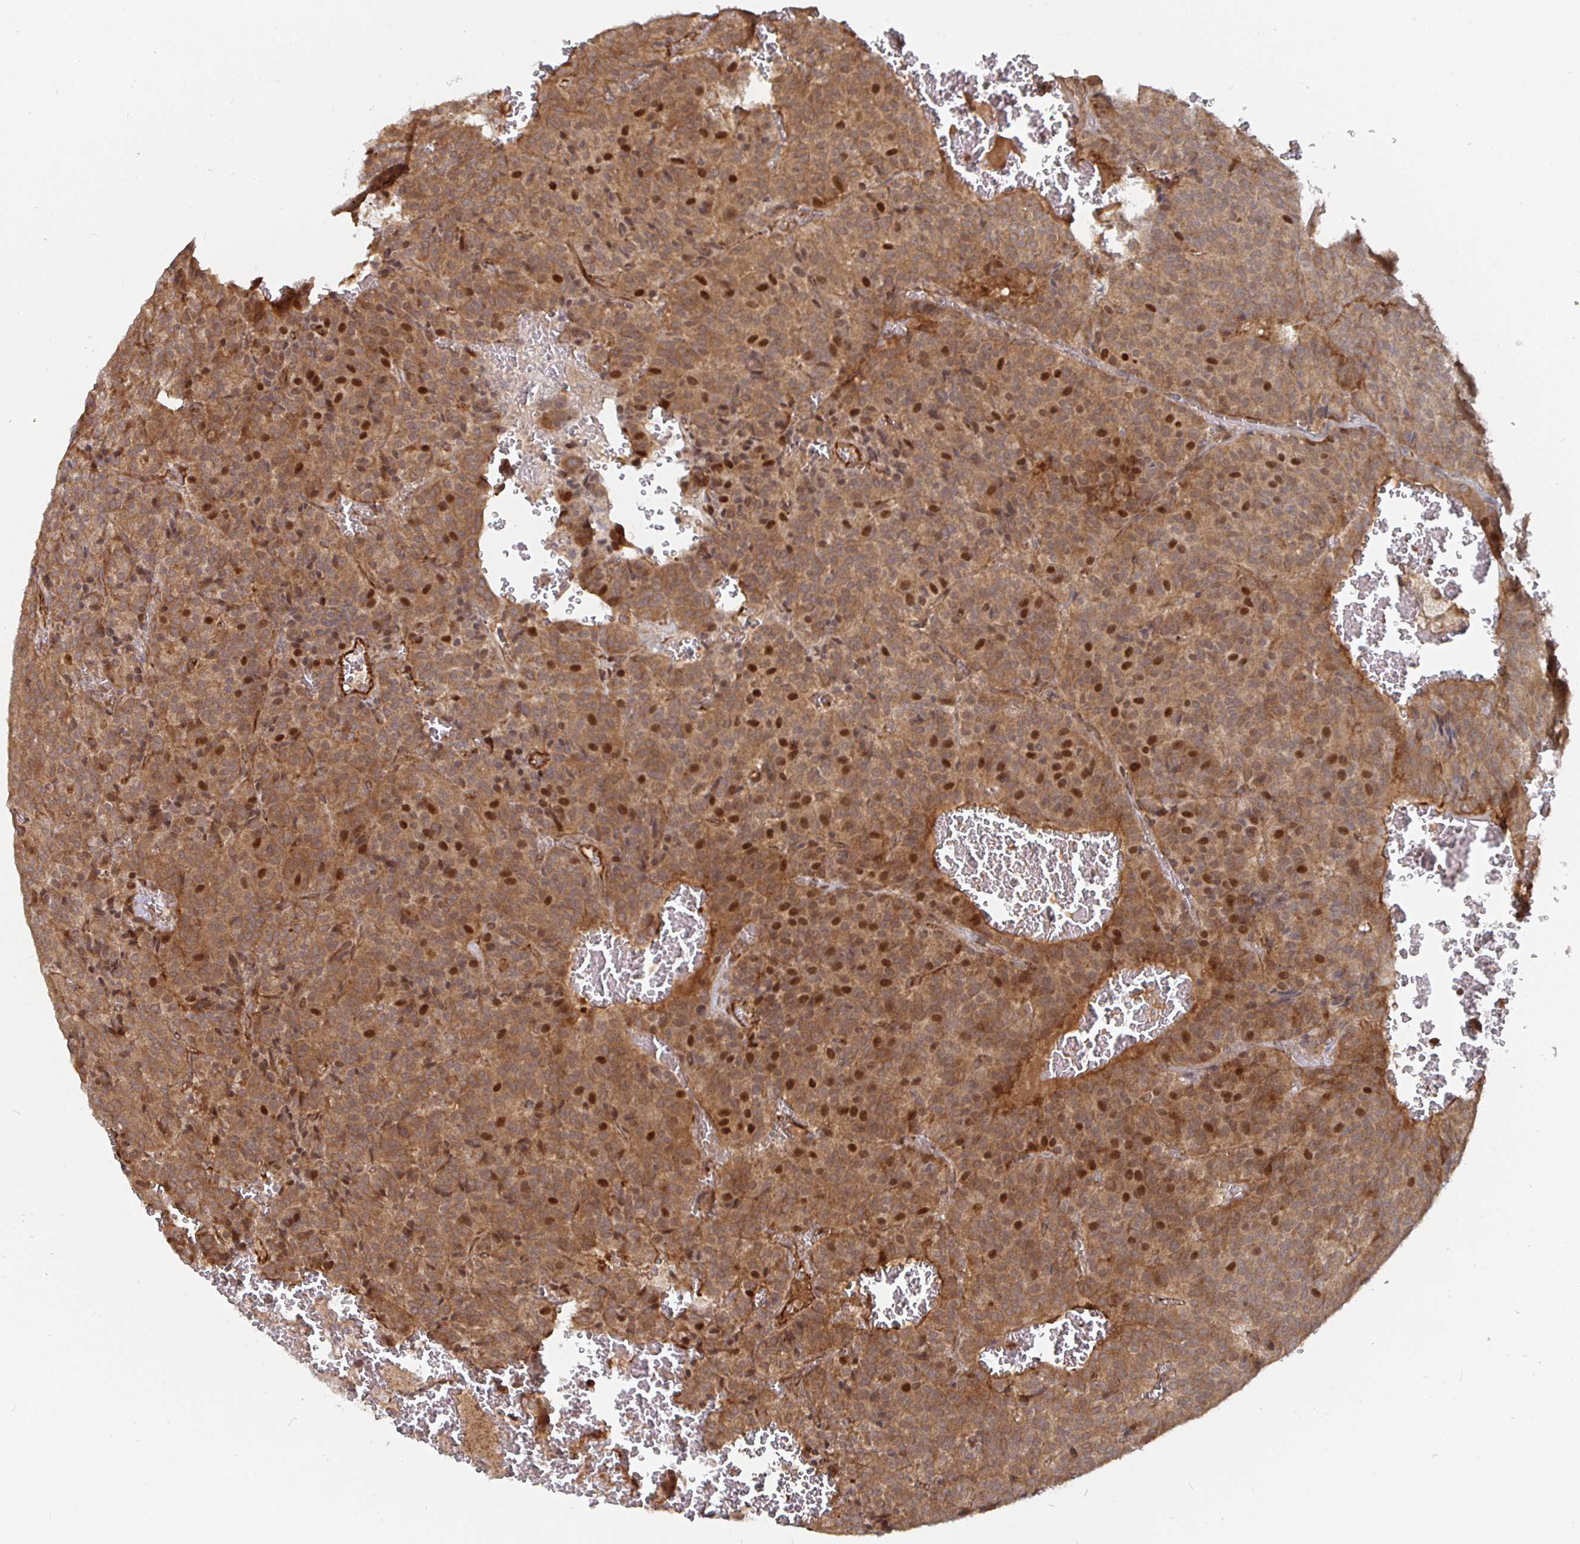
{"staining": {"intensity": "moderate", "quantity": ">75%", "location": "cytoplasmic/membranous,nuclear"}, "tissue": "carcinoid", "cell_type": "Tumor cells", "image_type": "cancer", "snomed": [{"axis": "morphology", "description": "Carcinoid, malignant, NOS"}, {"axis": "topography", "description": "Lung"}], "caption": "Protein analysis of carcinoid tissue reveals moderate cytoplasmic/membranous and nuclear expression in about >75% of tumor cells.", "gene": "TBKBP1", "patient": {"sex": "male", "age": 70}}